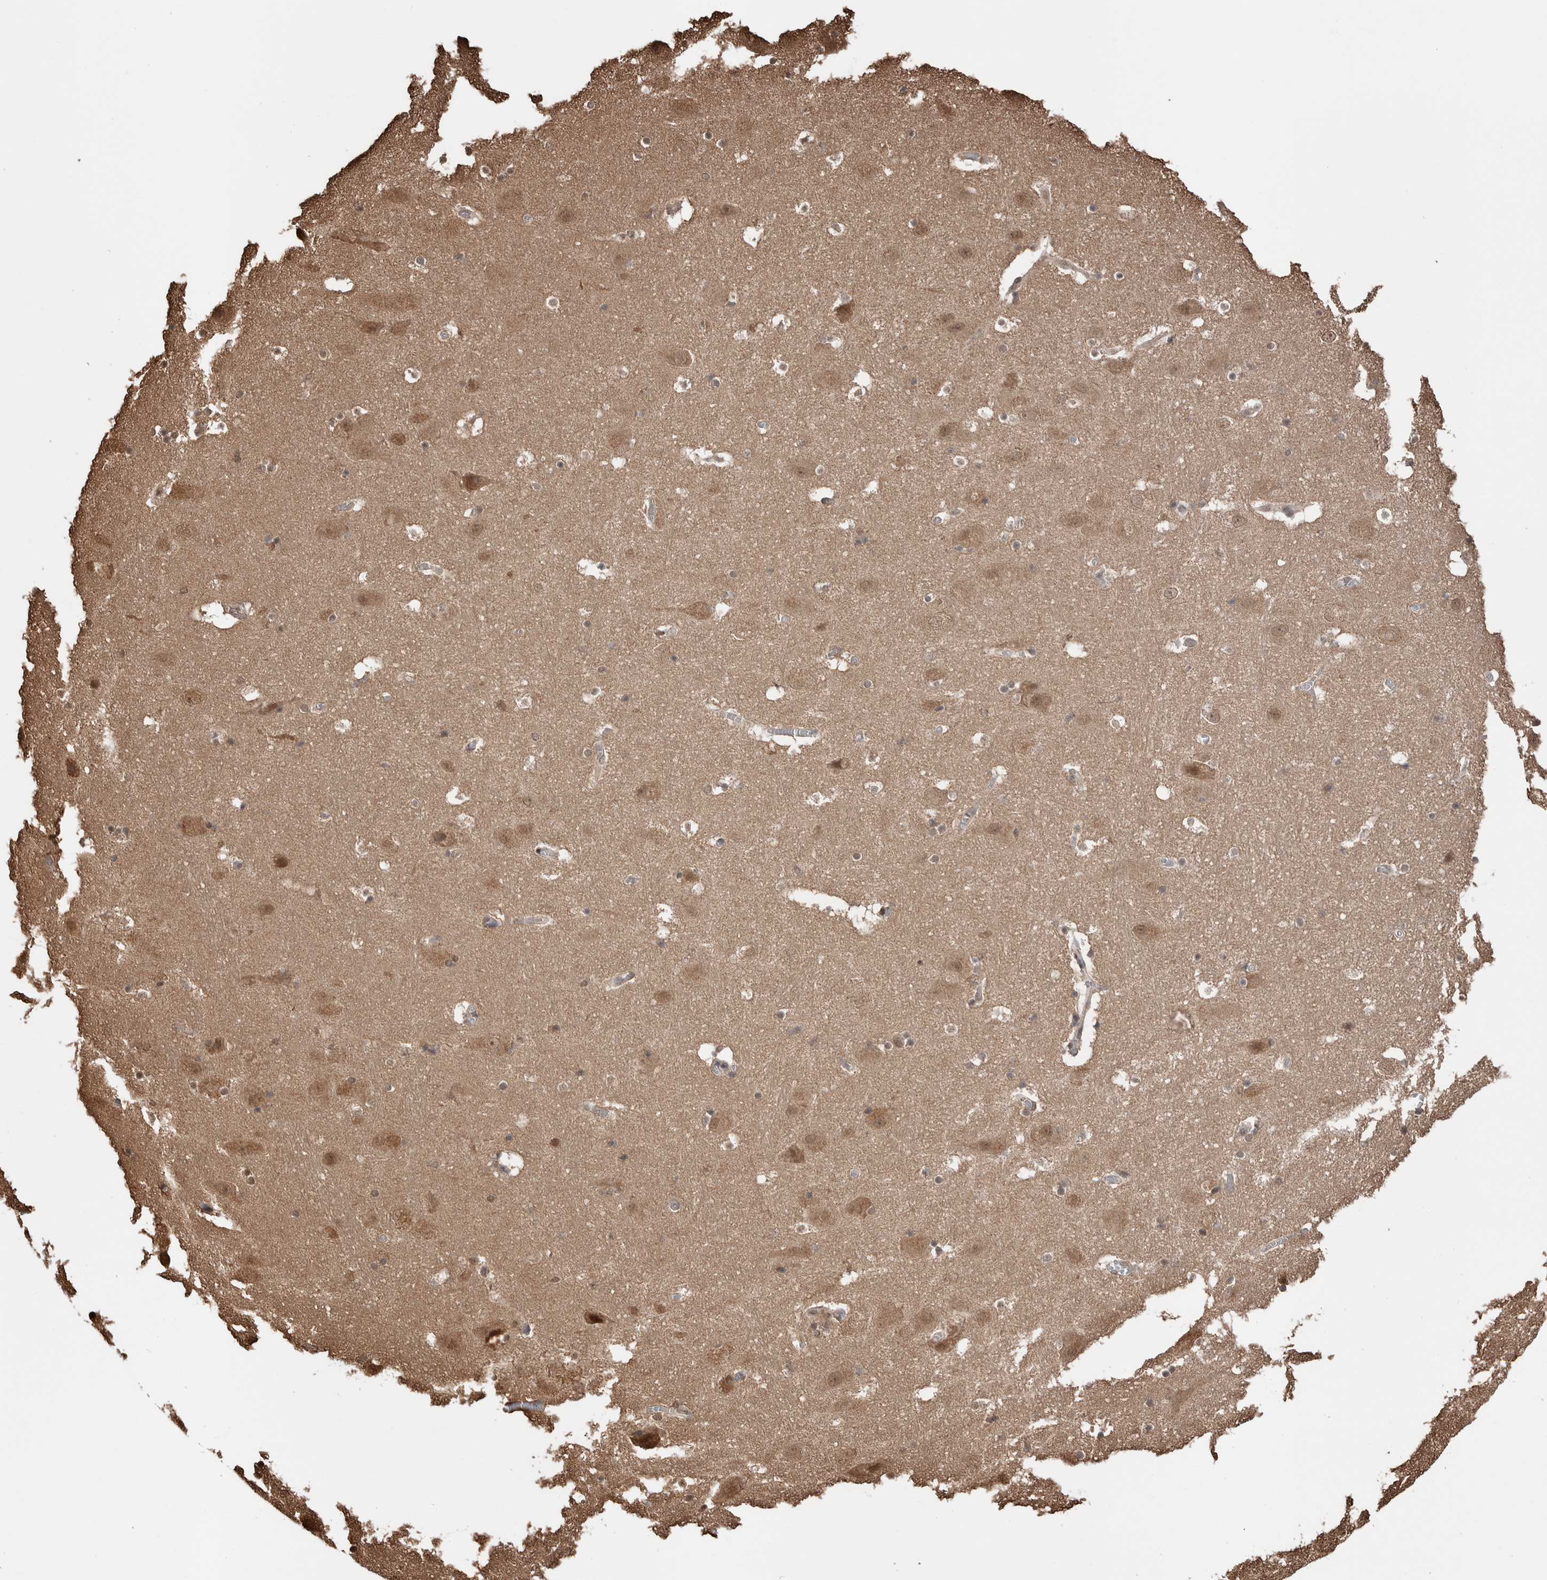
{"staining": {"intensity": "weak", "quantity": "<25%", "location": "cytoplasmic/membranous"}, "tissue": "hippocampus", "cell_type": "Glial cells", "image_type": "normal", "snomed": [{"axis": "morphology", "description": "Normal tissue, NOS"}, {"axis": "topography", "description": "Hippocampus"}], "caption": "Protein analysis of unremarkable hippocampus displays no significant positivity in glial cells. (DAB immunohistochemistry, high magnification).", "gene": "PEAK1", "patient": {"sex": "male", "age": 45}}